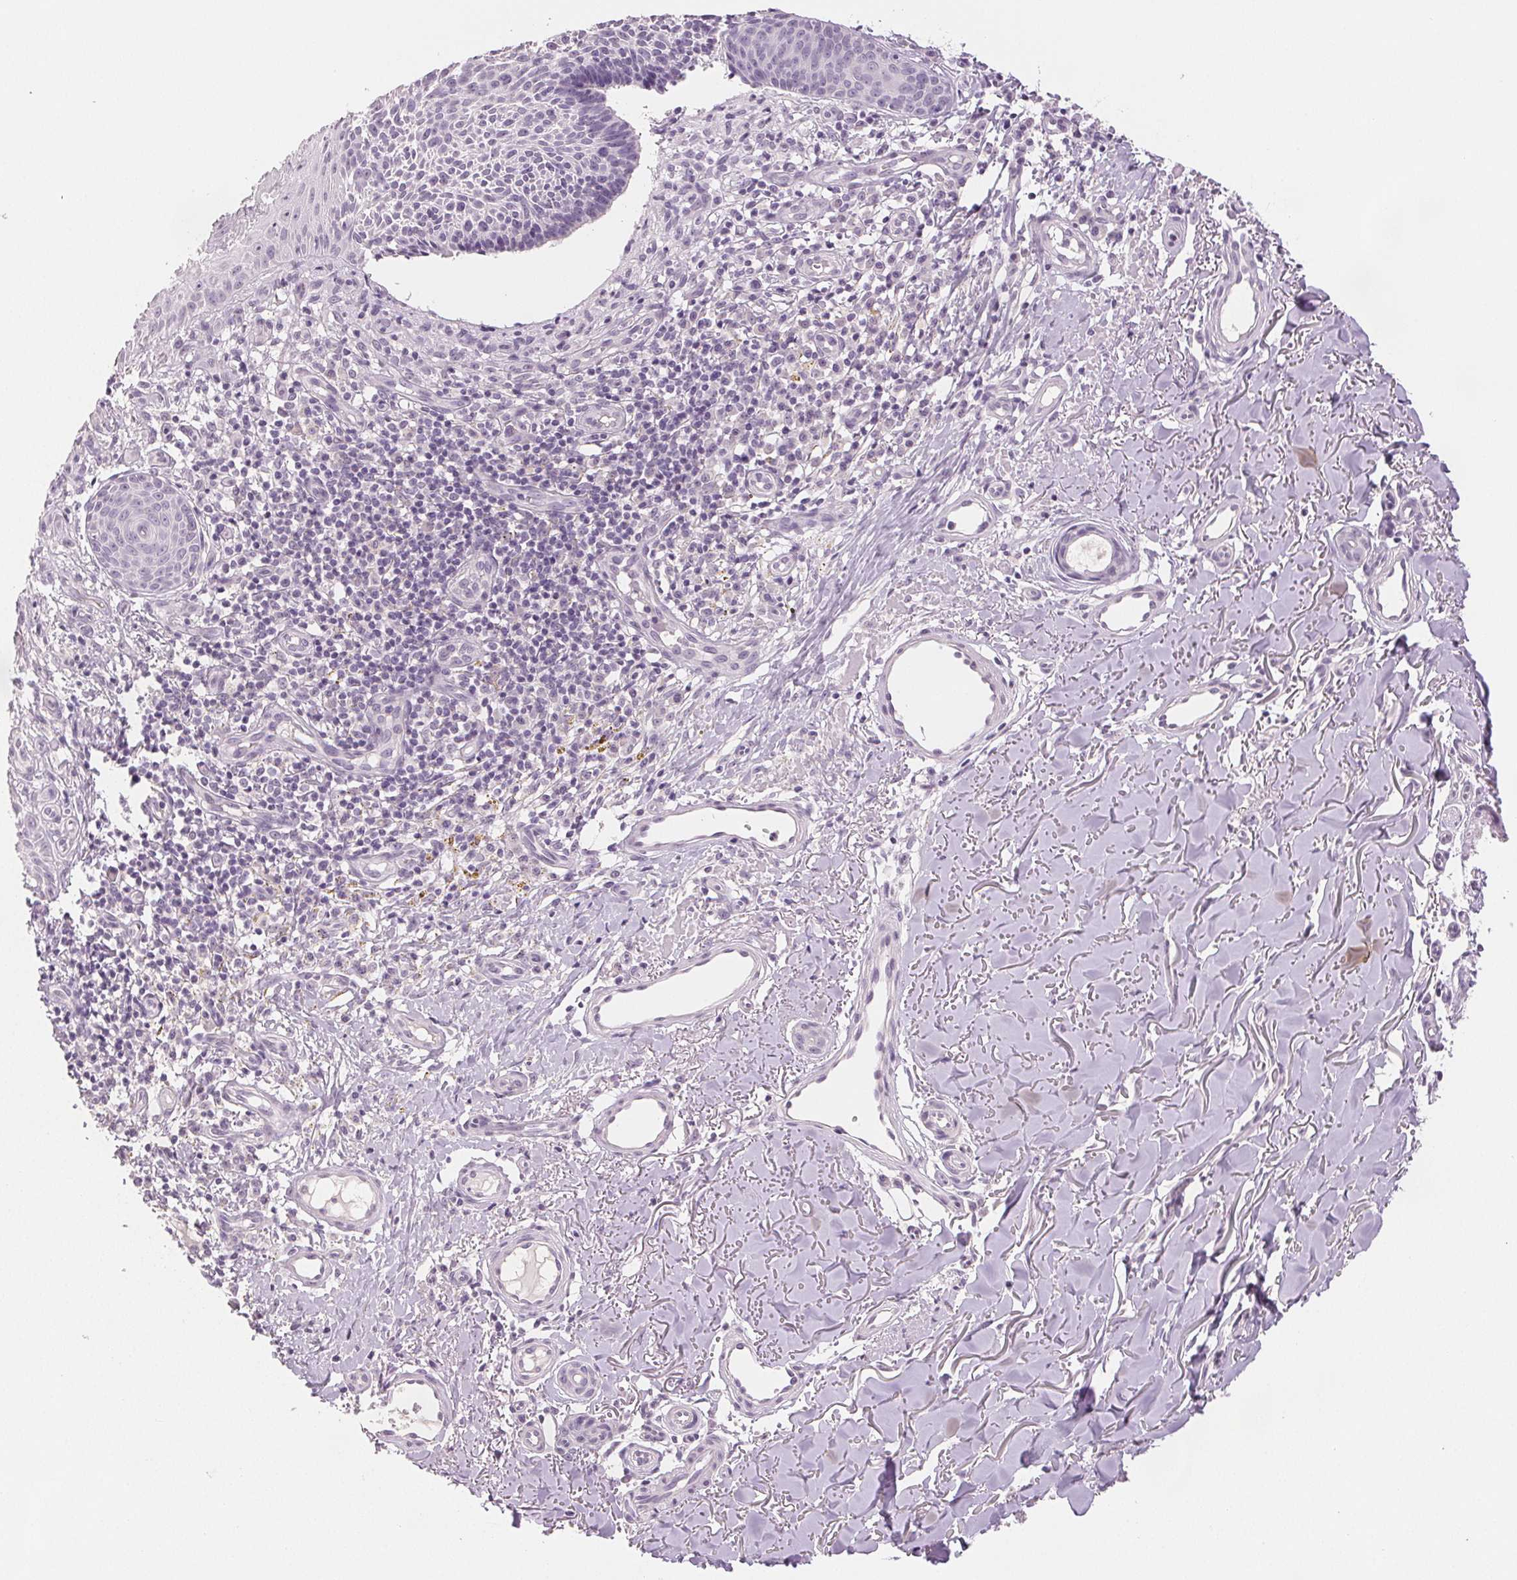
{"staining": {"intensity": "negative", "quantity": "none", "location": "none"}, "tissue": "skin cancer", "cell_type": "Tumor cells", "image_type": "cancer", "snomed": [{"axis": "morphology", "description": "Basal cell carcinoma"}, {"axis": "topography", "description": "Skin"}], "caption": "IHC micrograph of neoplastic tissue: human basal cell carcinoma (skin) stained with DAB (3,3'-diaminobenzidine) displays no significant protein positivity in tumor cells.", "gene": "SCGN", "patient": {"sex": "male", "age": 88}}